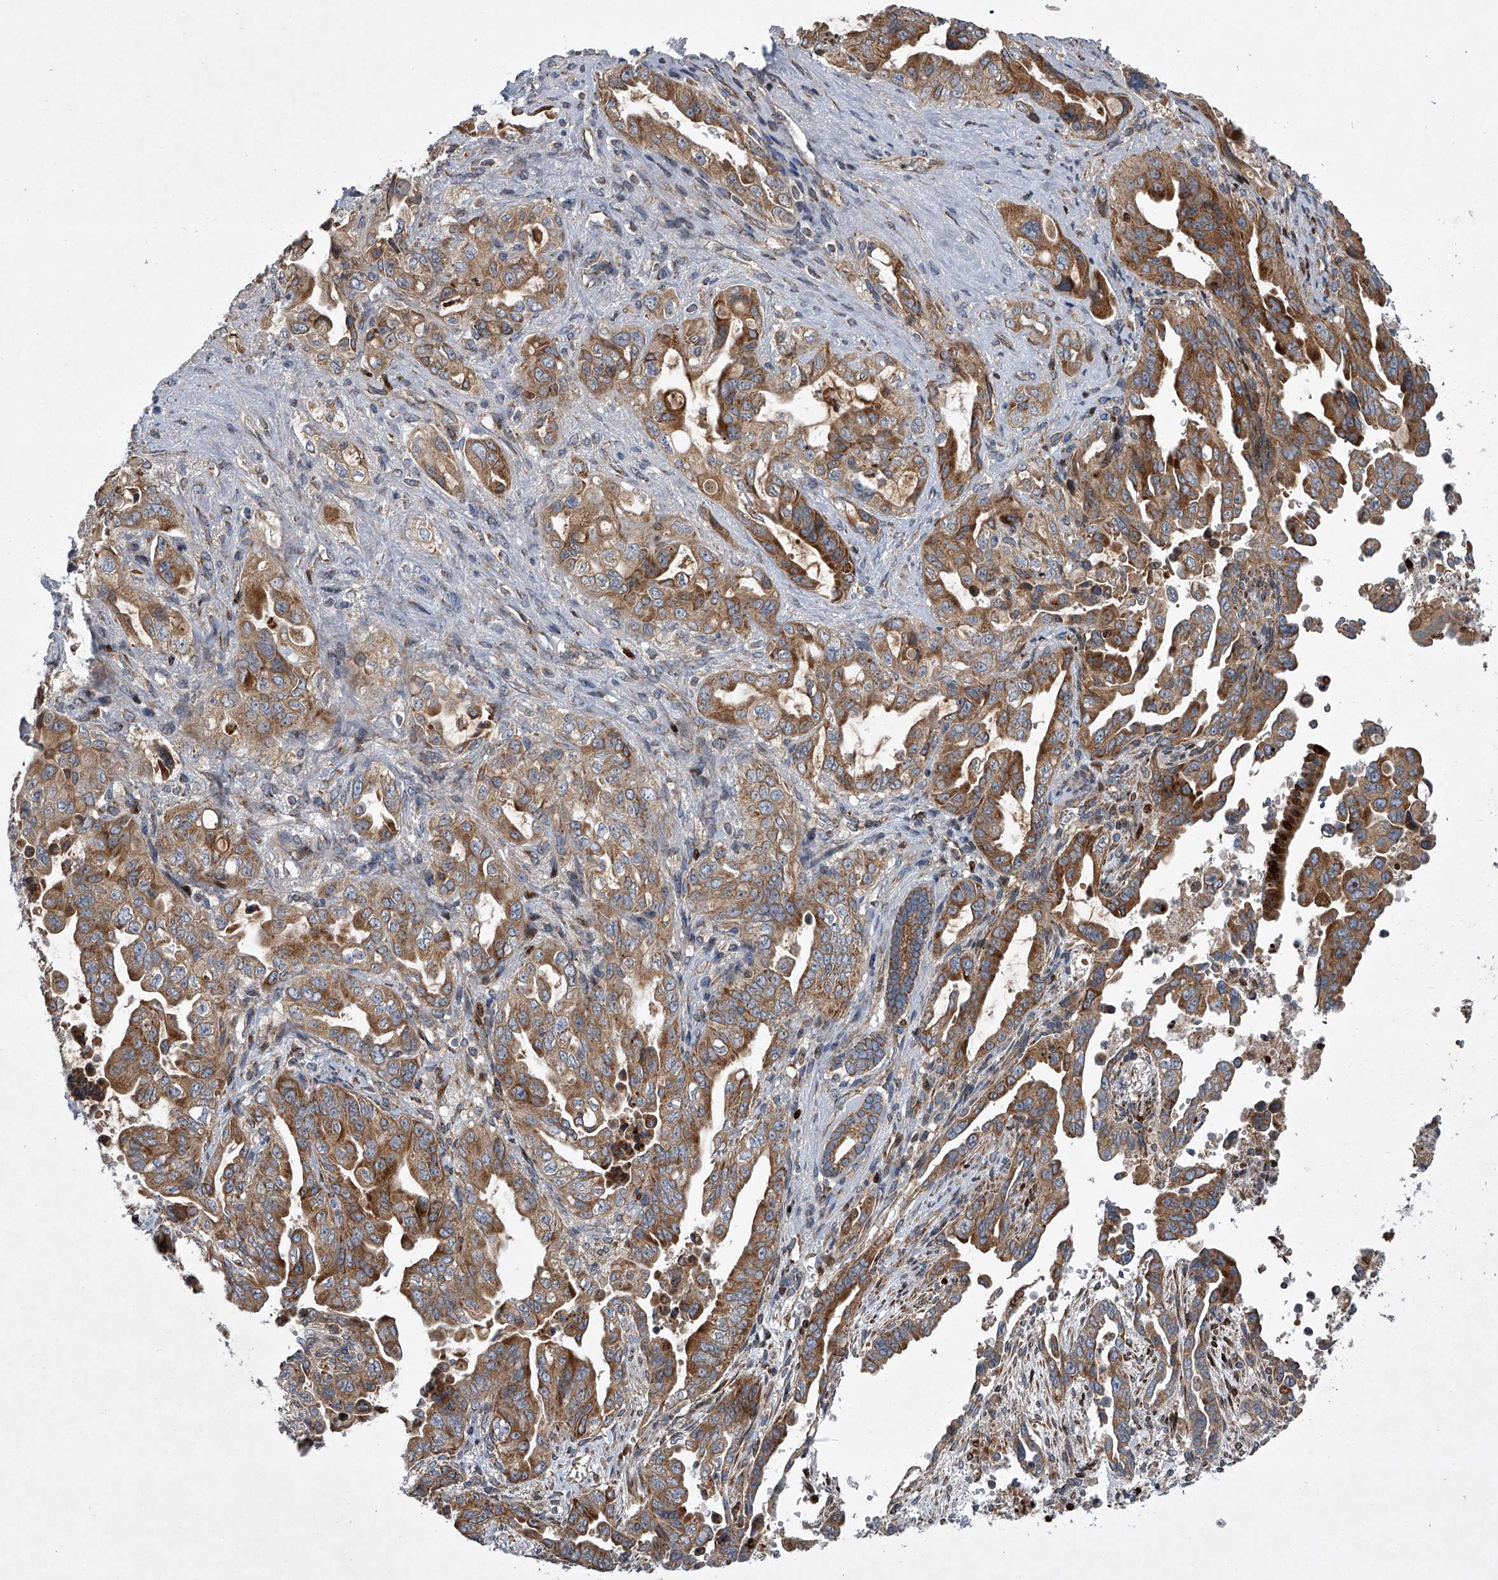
{"staining": {"intensity": "moderate", "quantity": ">75%", "location": "cytoplasmic/membranous"}, "tissue": "pancreatic cancer", "cell_type": "Tumor cells", "image_type": "cancer", "snomed": [{"axis": "morphology", "description": "Adenocarcinoma, NOS"}, {"axis": "topography", "description": "Pancreas"}], "caption": "Pancreatic cancer (adenocarcinoma) stained with IHC exhibits moderate cytoplasmic/membranous expression in approximately >75% of tumor cells.", "gene": "STRADA", "patient": {"sex": "male", "age": 70}}